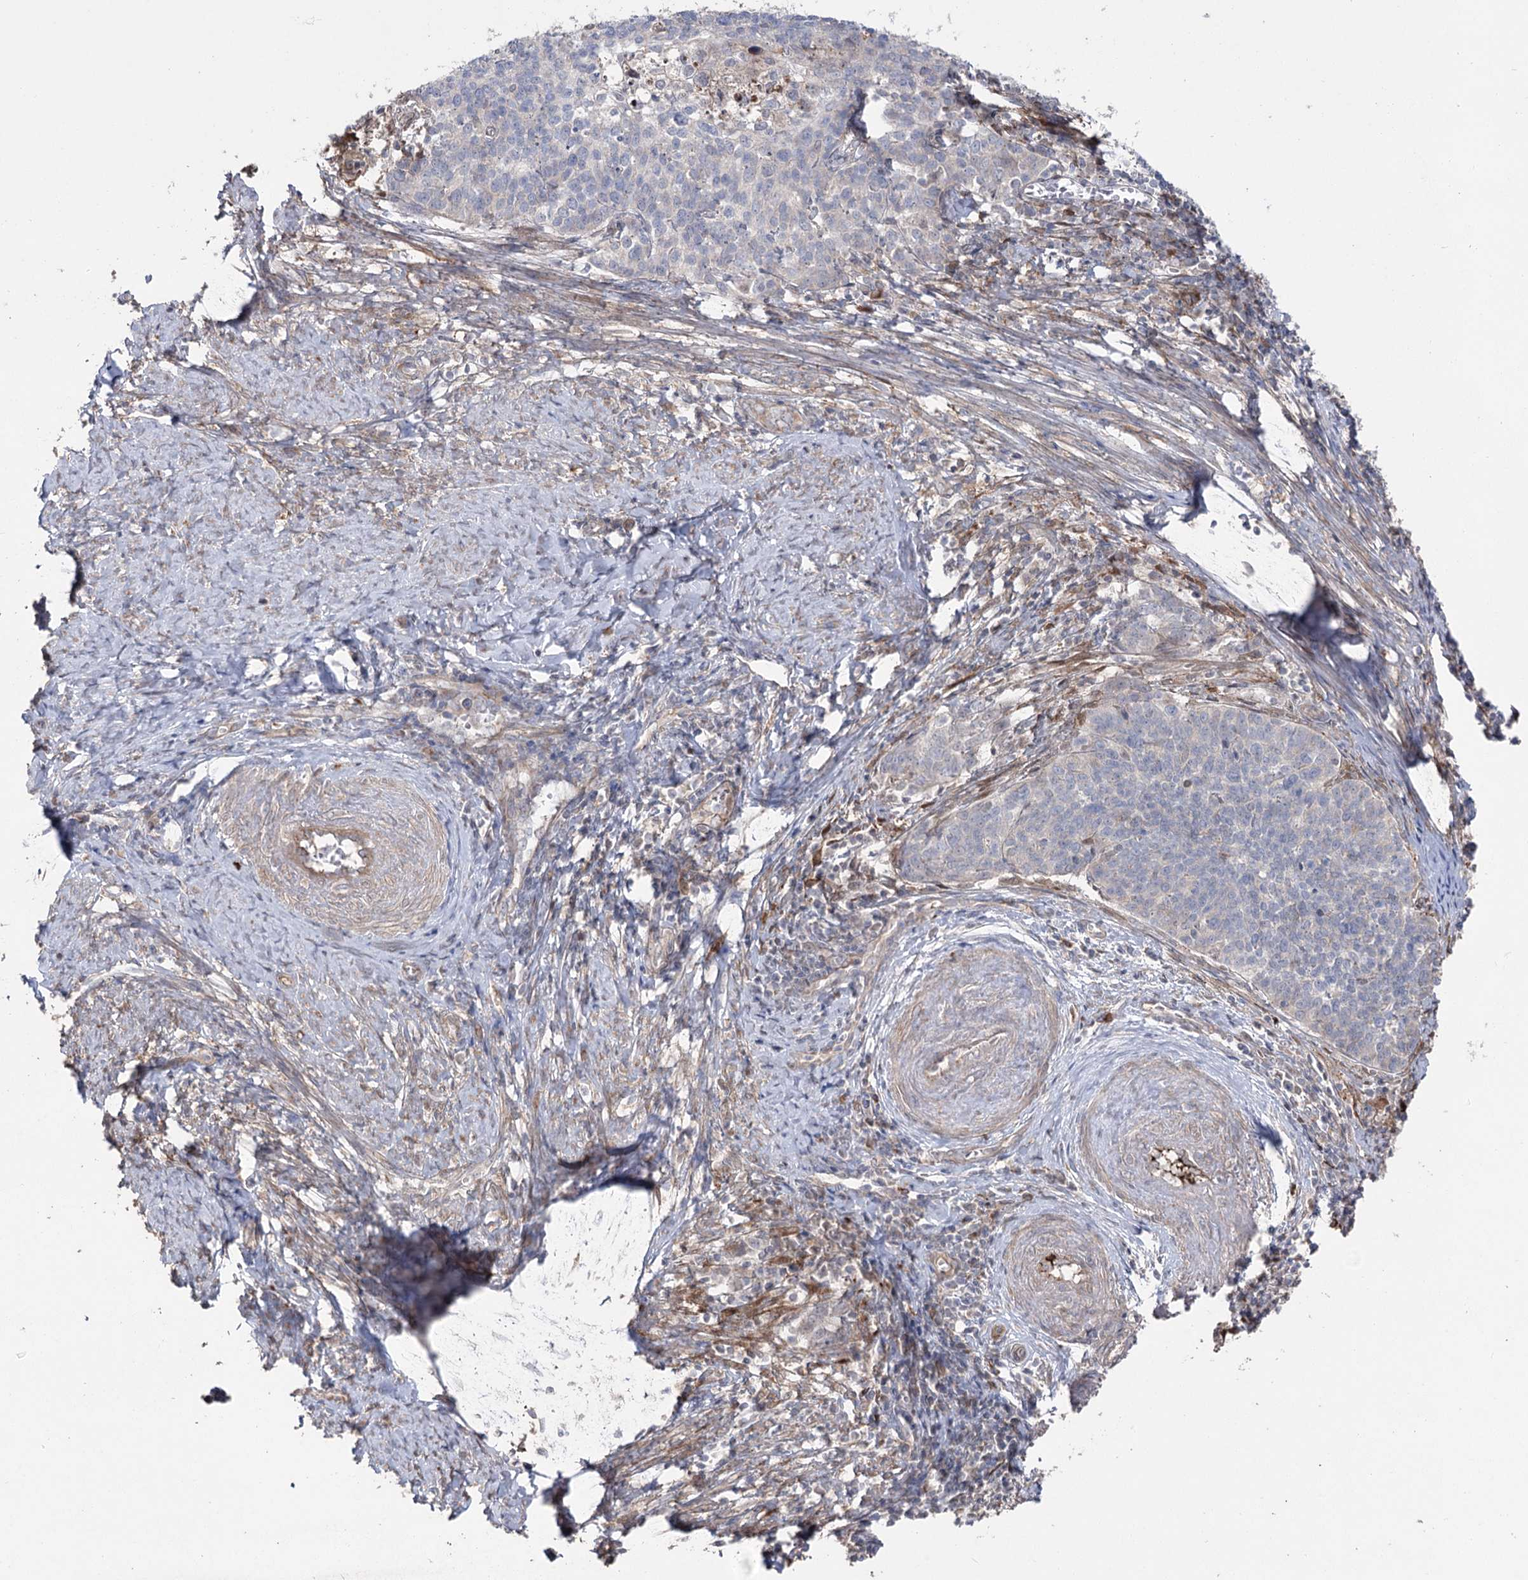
{"staining": {"intensity": "negative", "quantity": "none", "location": "none"}, "tissue": "cervical cancer", "cell_type": "Tumor cells", "image_type": "cancer", "snomed": [{"axis": "morphology", "description": "Squamous cell carcinoma, NOS"}, {"axis": "topography", "description": "Cervix"}], "caption": "Squamous cell carcinoma (cervical) stained for a protein using immunohistochemistry exhibits no positivity tumor cells.", "gene": "OTUD1", "patient": {"sex": "female", "age": 39}}